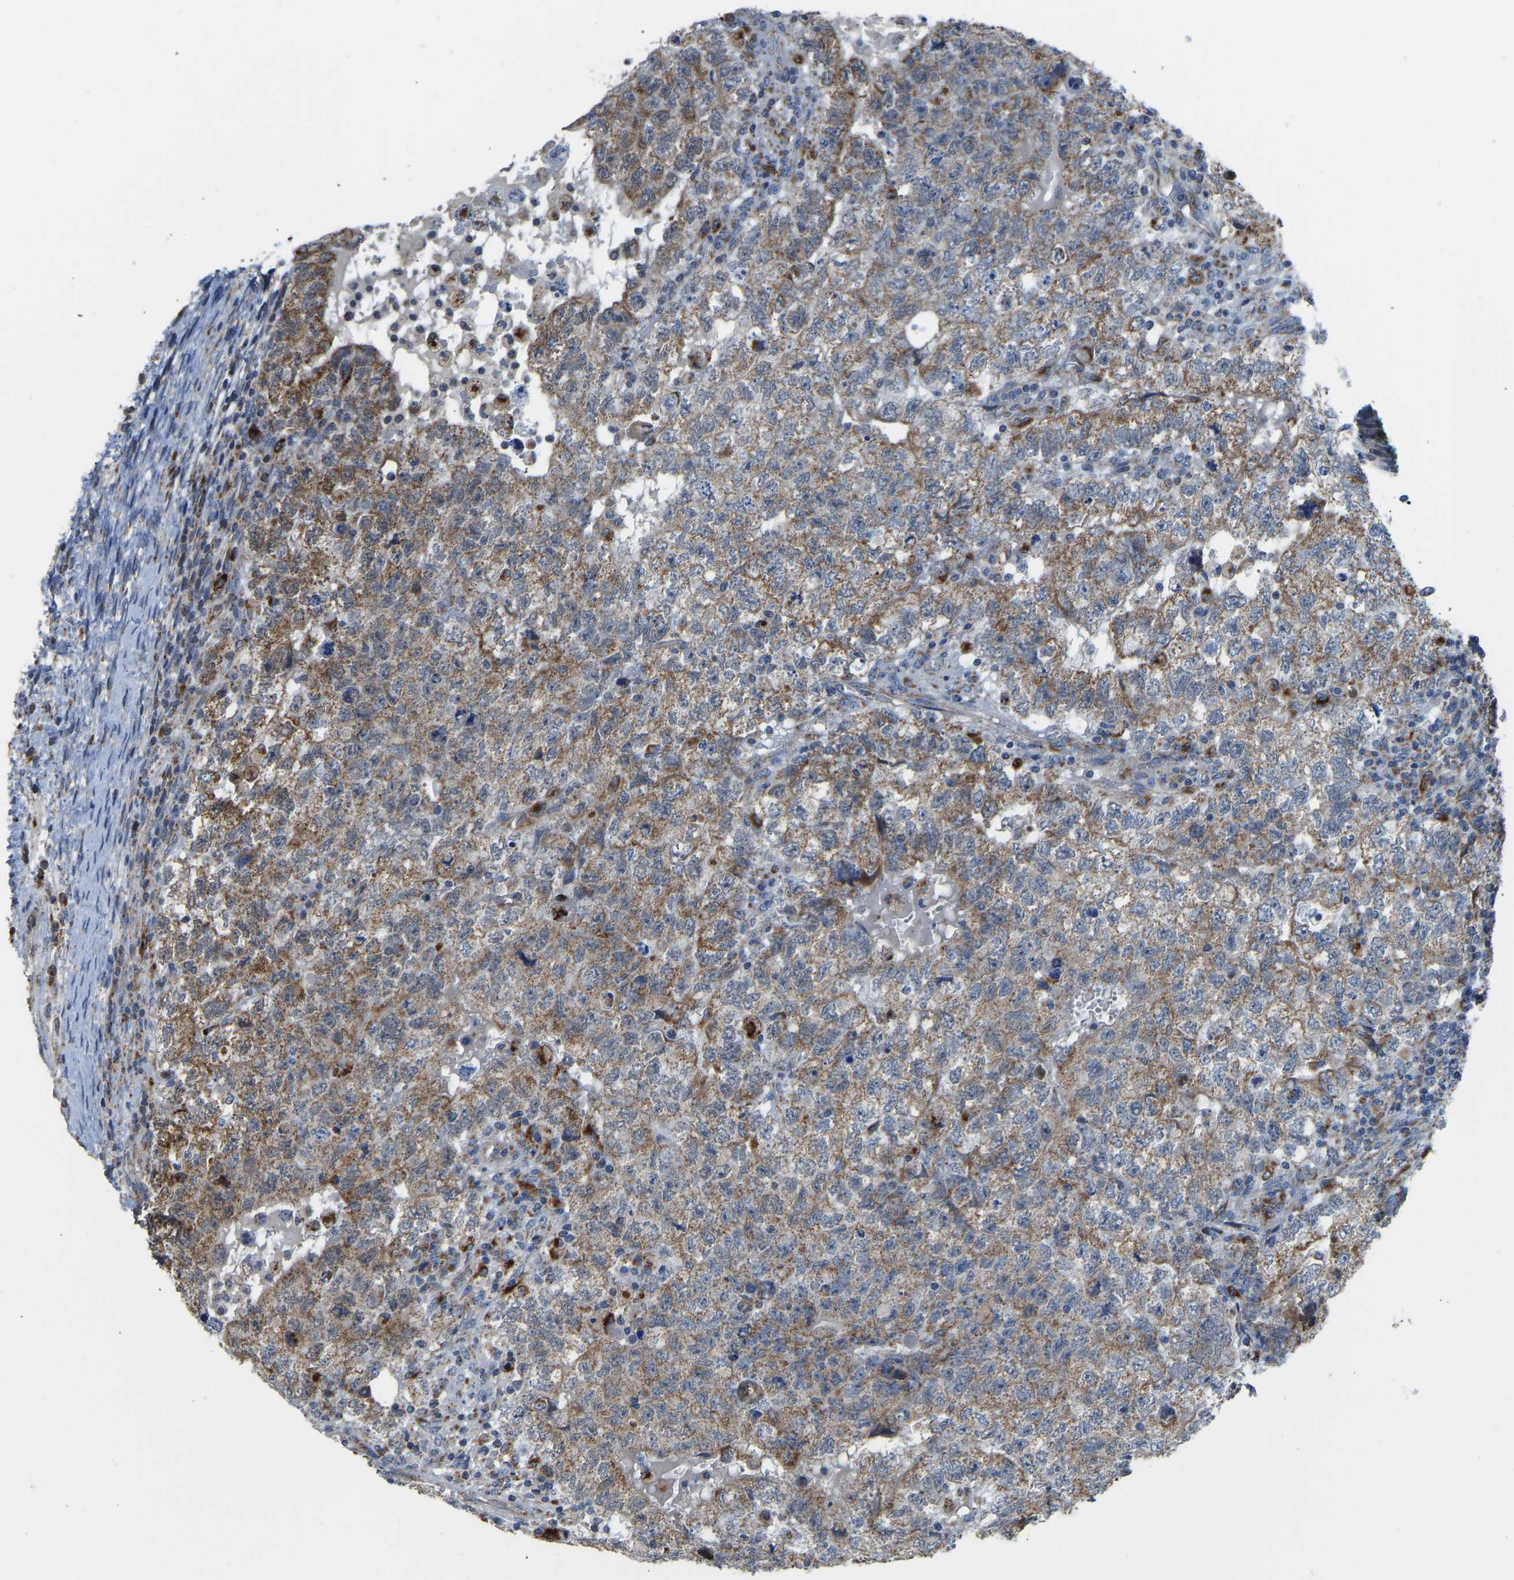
{"staining": {"intensity": "moderate", "quantity": ">75%", "location": "cytoplasmic/membranous"}, "tissue": "testis cancer", "cell_type": "Tumor cells", "image_type": "cancer", "snomed": [{"axis": "morphology", "description": "Carcinoma, Embryonal, NOS"}, {"axis": "topography", "description": "Testis"}], "caption": "High-magnification brightfield microscopy of embryonal carcinoma (testis) stained with DAB (brown) and counterstained with hematoxylin (blue). tumor cells exhibit moderate cytoplasmic/membranous expression is identified in about>75% of cells.", "gene": "SMIM20", "patient": {"sex": "male", "age": 36}}